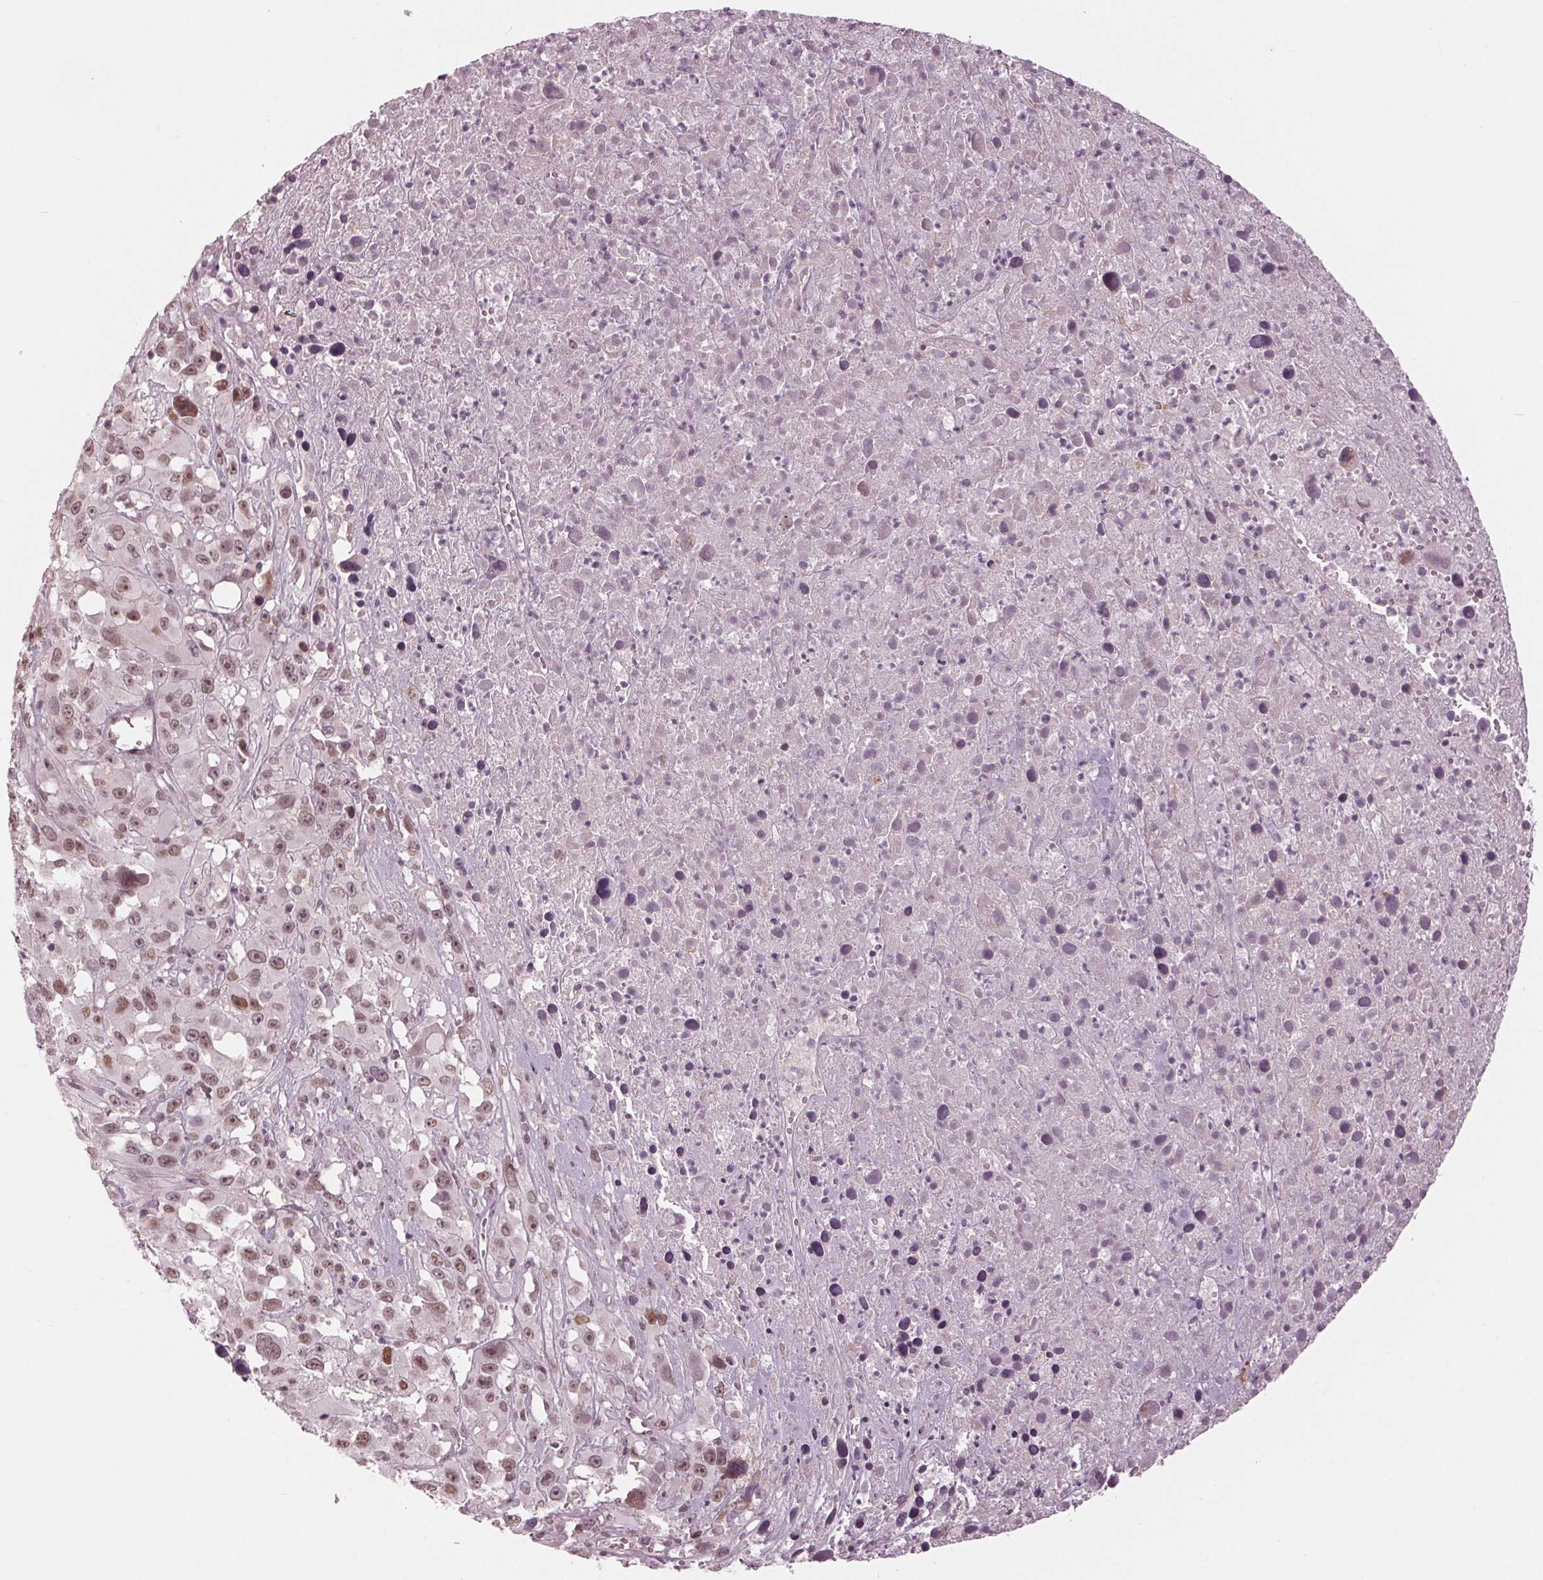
{"staining": {"intensity": "moderate", "quantity": "25%-75%", "location": "nuclear"}, "tissue": "melanoma", "cell_type": "Tumor cells", "image_type": "cancer", "snomed": [{"axis": "morphology", "description": "Malignant melanoma, Metastatic site"}, {"axis": "topography", "description": "Soft tissue"}], "caption": "The micrograph displays a brown stain indicating the presence of a protein in the nuclear of tumor cells in malignant melanoma (metastatic site). Immunohistochemistry (ihc) stains the protein of interest in brown and the nuclei are stained blue.", "gene": "DNMT3L", "patient": {"sex": "male", "age": 50}}